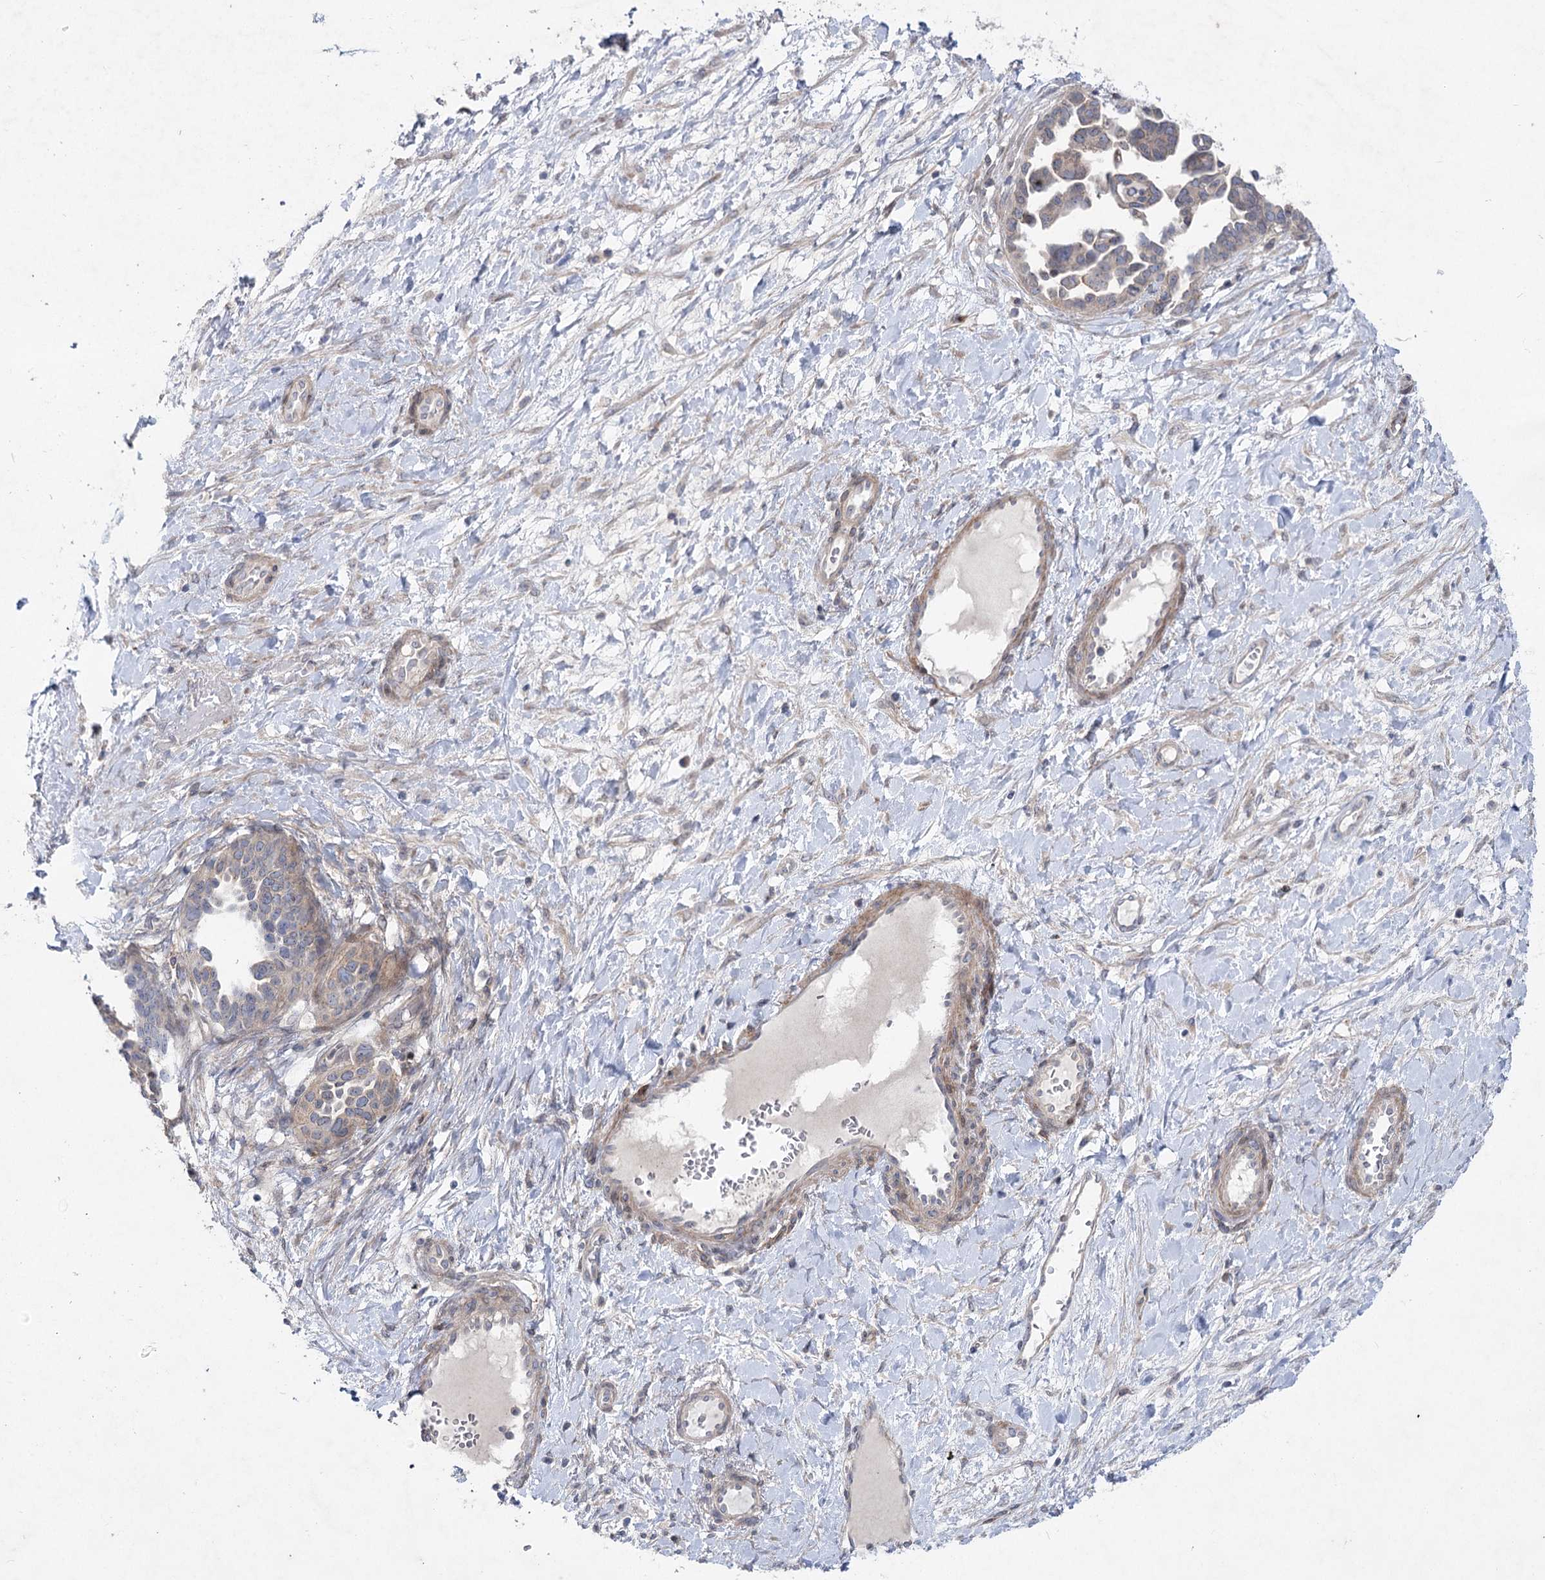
{"staining": {"intensity": "weak", "quantity": ">75%", "location": "cytoplasmic/membranous"}, "tissue": "ovarian cancer", "cell_type": "Tumor cells", "image_type": "cancer", "snomed": [{"axis": "morphology", "description": "Cystadenocarcinoma, serous, NOS"}, {"axis": "topography", "description": "Ovary"}], "caption": "There is low levels of weak cytoplasmic/membranous positivity in tumor cells of serous cystadenocarcinoma (ovarian), as demonstrated by immunohistochemical staining (brown color).", "gene": "SH3BP5L", "patient": {"sex": "female", "age": 54}}